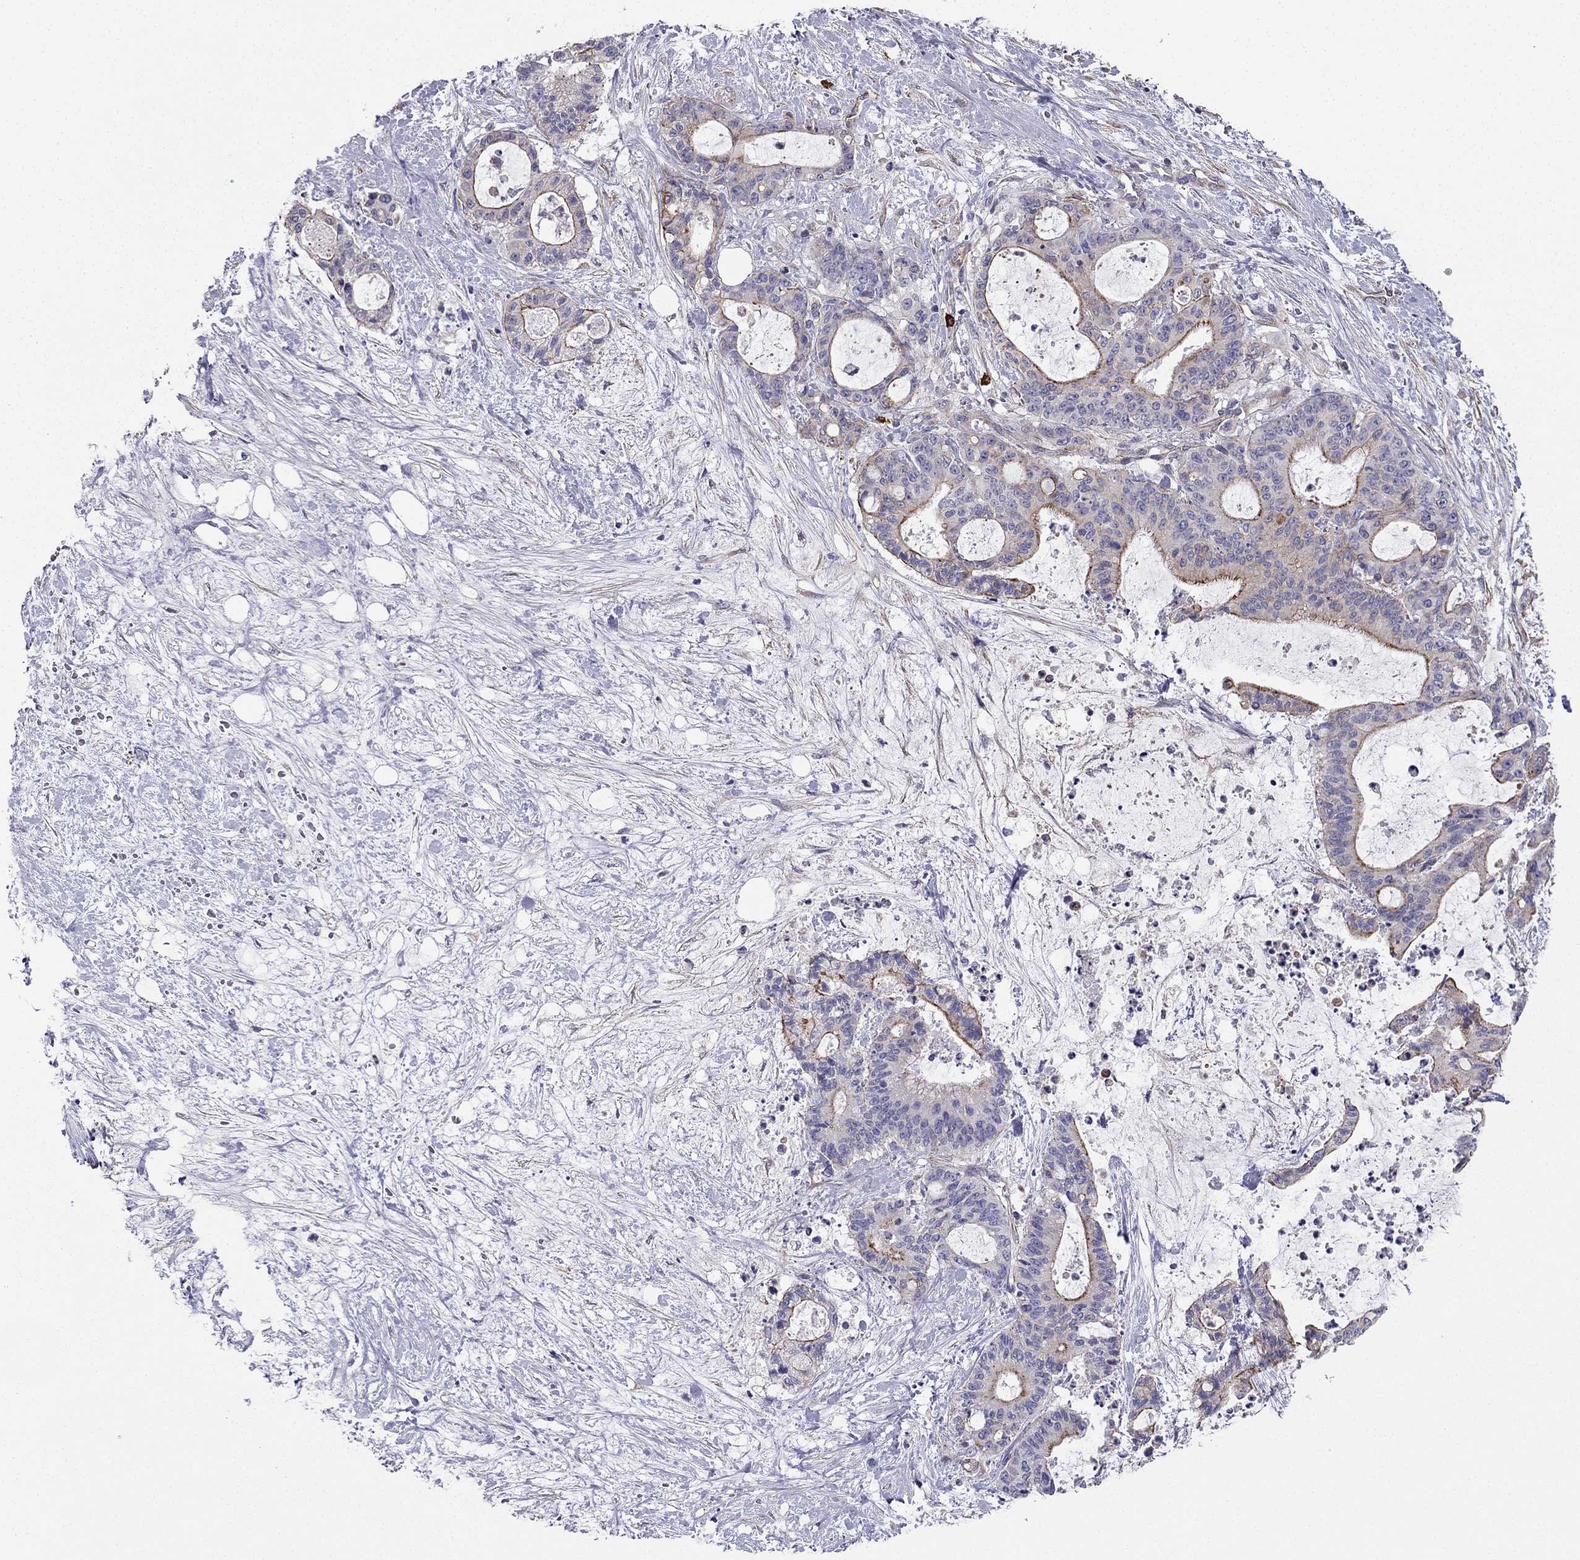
{"staining": {"intensity": "strong", "quantity": "<25%", "location": "cytoplasmic/membranous"}, "tissue": "liver cancer", "cell_type": "Tumor cells", "image_type": "cancer", "snomed": [{"axis": "morphology", "description": "Cholangiocarcinoma"}, {"axis": "topography", "description": "Liver"}], "caption": "Tumor cells show medium levels of strong cytoplasmic/membranous expression in approximately <25% of cells in liver cancer (cholangiocarcinoma).", "gene": "ENOX1", "patient": {"sex": "female", "age": 73}}